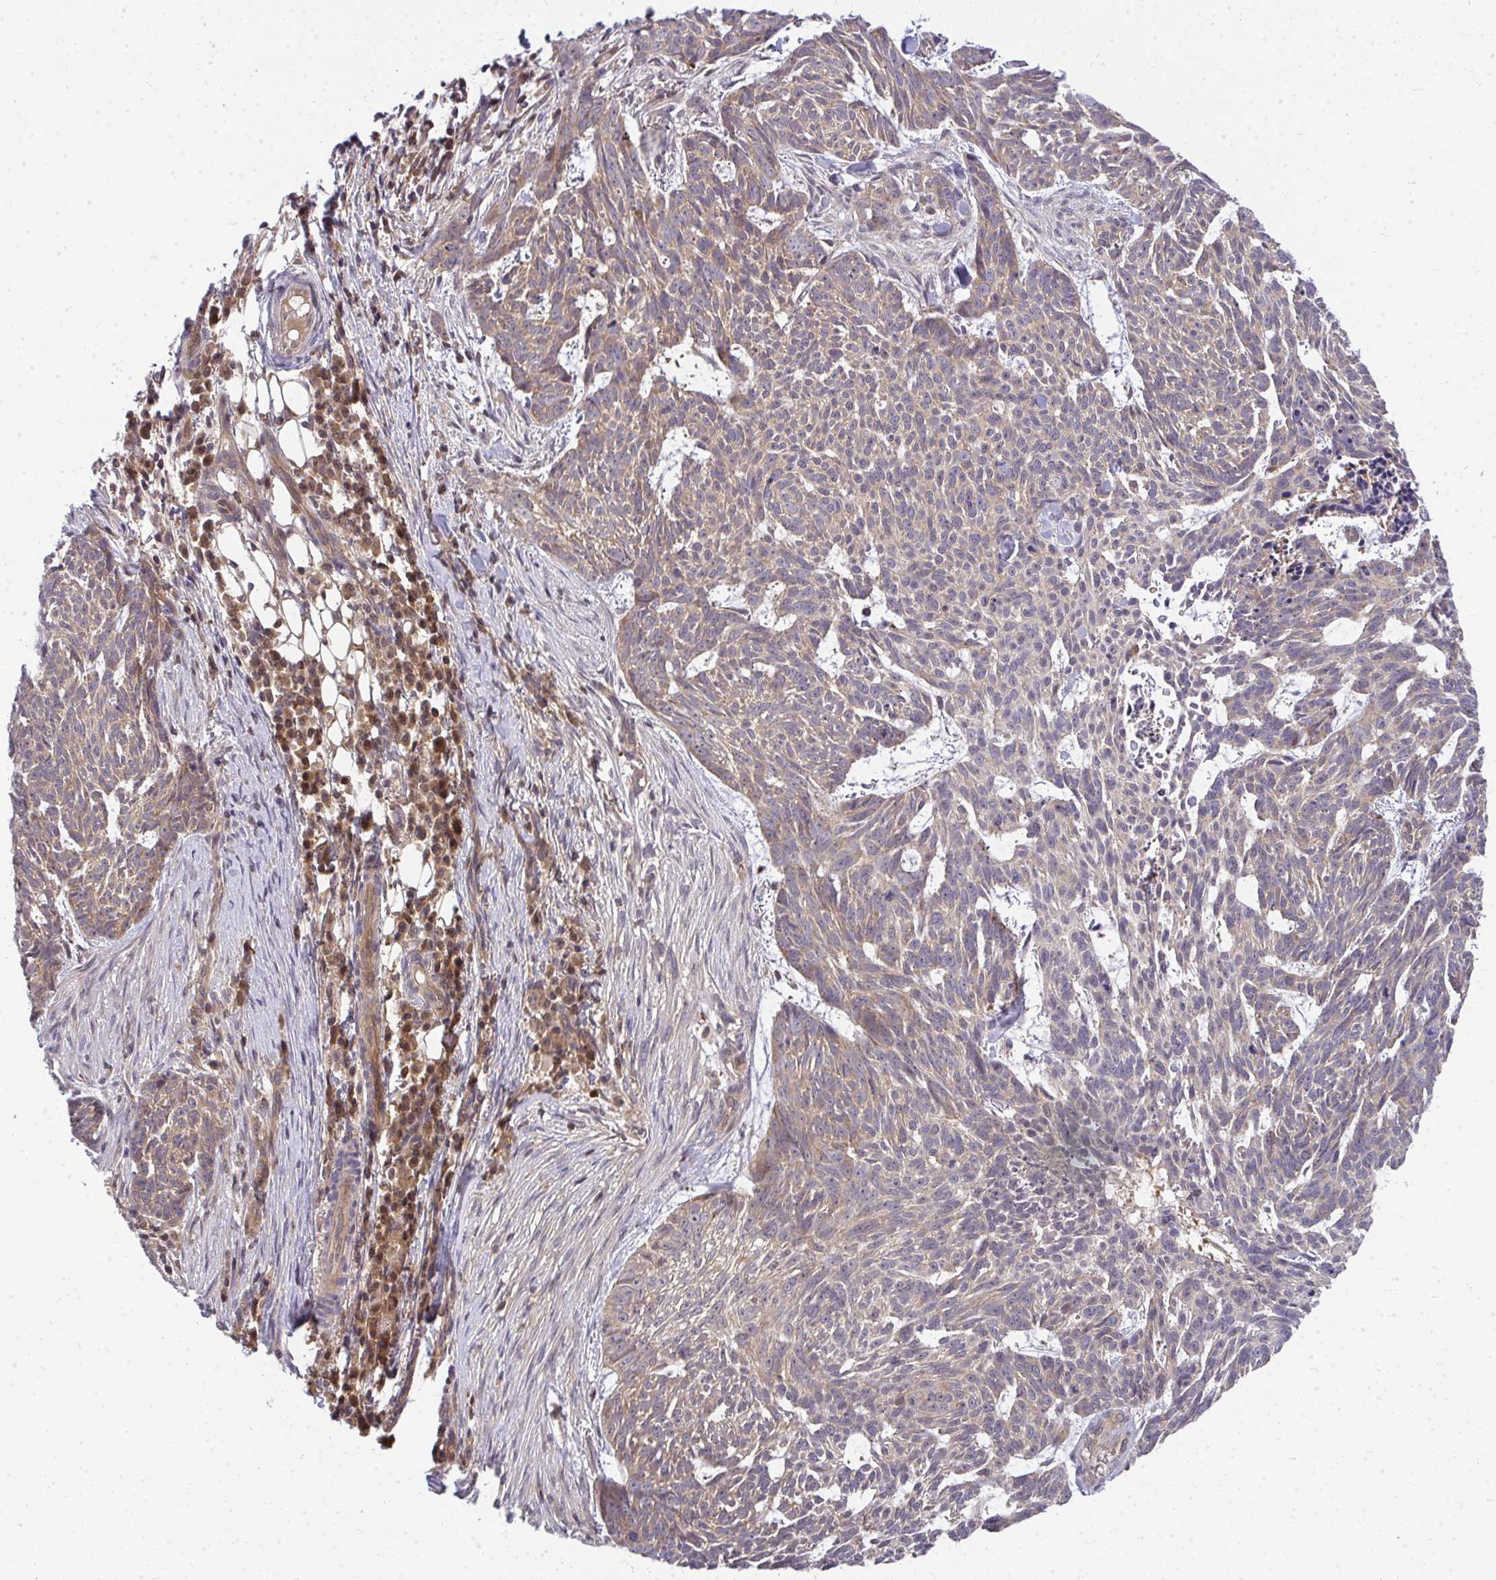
{"staining": {"intensity": "weak", "quantity": "25%-75%", "location": "cytoplasmic/membranous"}, "tissue": "skin cancer", "cell_type": "Tumor cells", "image_type": "cancer", "snomed": [{"axis": "morphology", "description": "Basal cell carcinoma"}, {"axis": "topography", "description": "Skin"}], "caption": "A micrograph of human basal cell carcinoma (skin) stained for a protein displays weak cytoplasmic/membranous brown staining in tumor cells.", "gene": "HDHD2", "patient": {"sex": "female", "age": 93}}